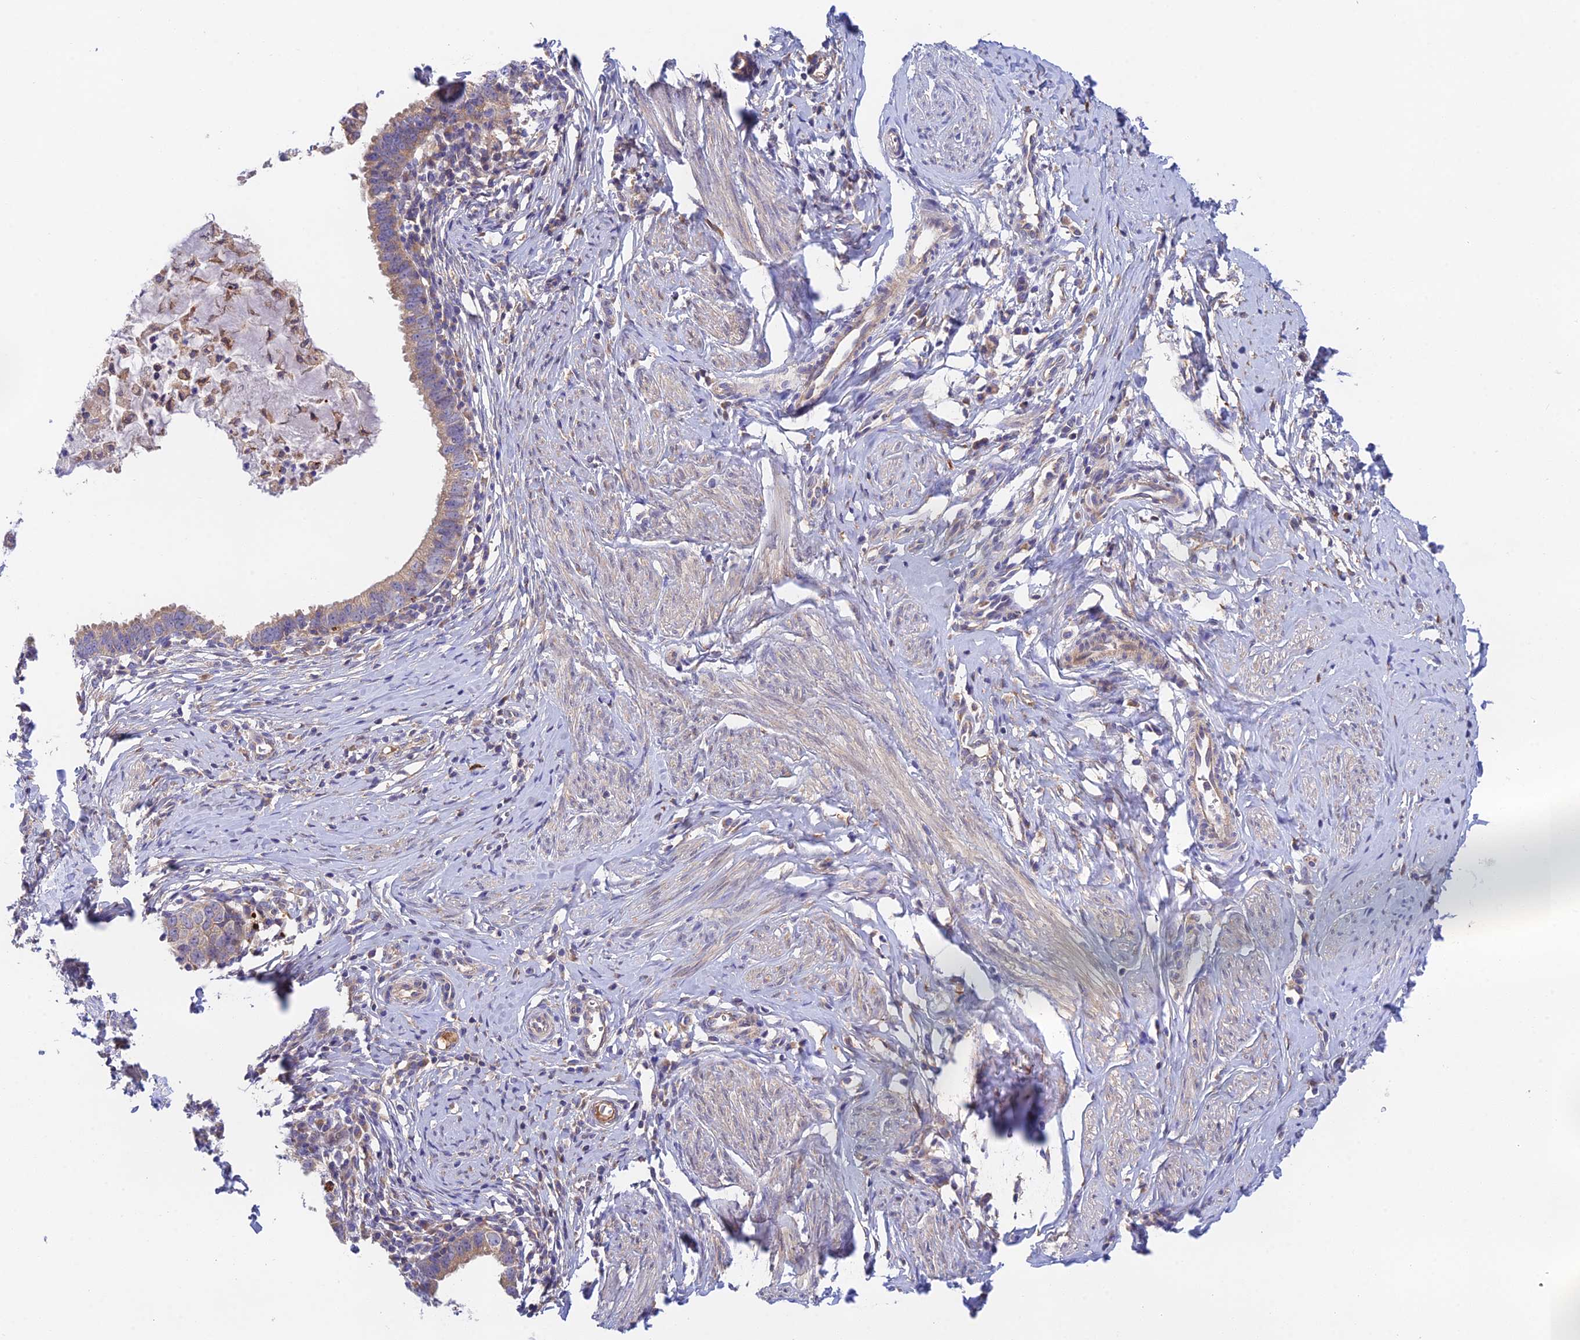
{"staining": {"intensity": "negative", "quantity": "none", "location": "none"}, "tissue": "cervical cancer", "cell_type": "Tumor cells", "image_type": "cancer", "snomed": [{"axis": "morphology", "description": "Adenocarcinoma, NOS"}, {"axis": "topography", "description": "Cervix"}], "caption": "Immunohistochemistry (IHC) of human cervical cancer exhibits no positivity in tumor cells.", "gene": "RANBP6", "patient": {"sex": "female", "age": 36}}